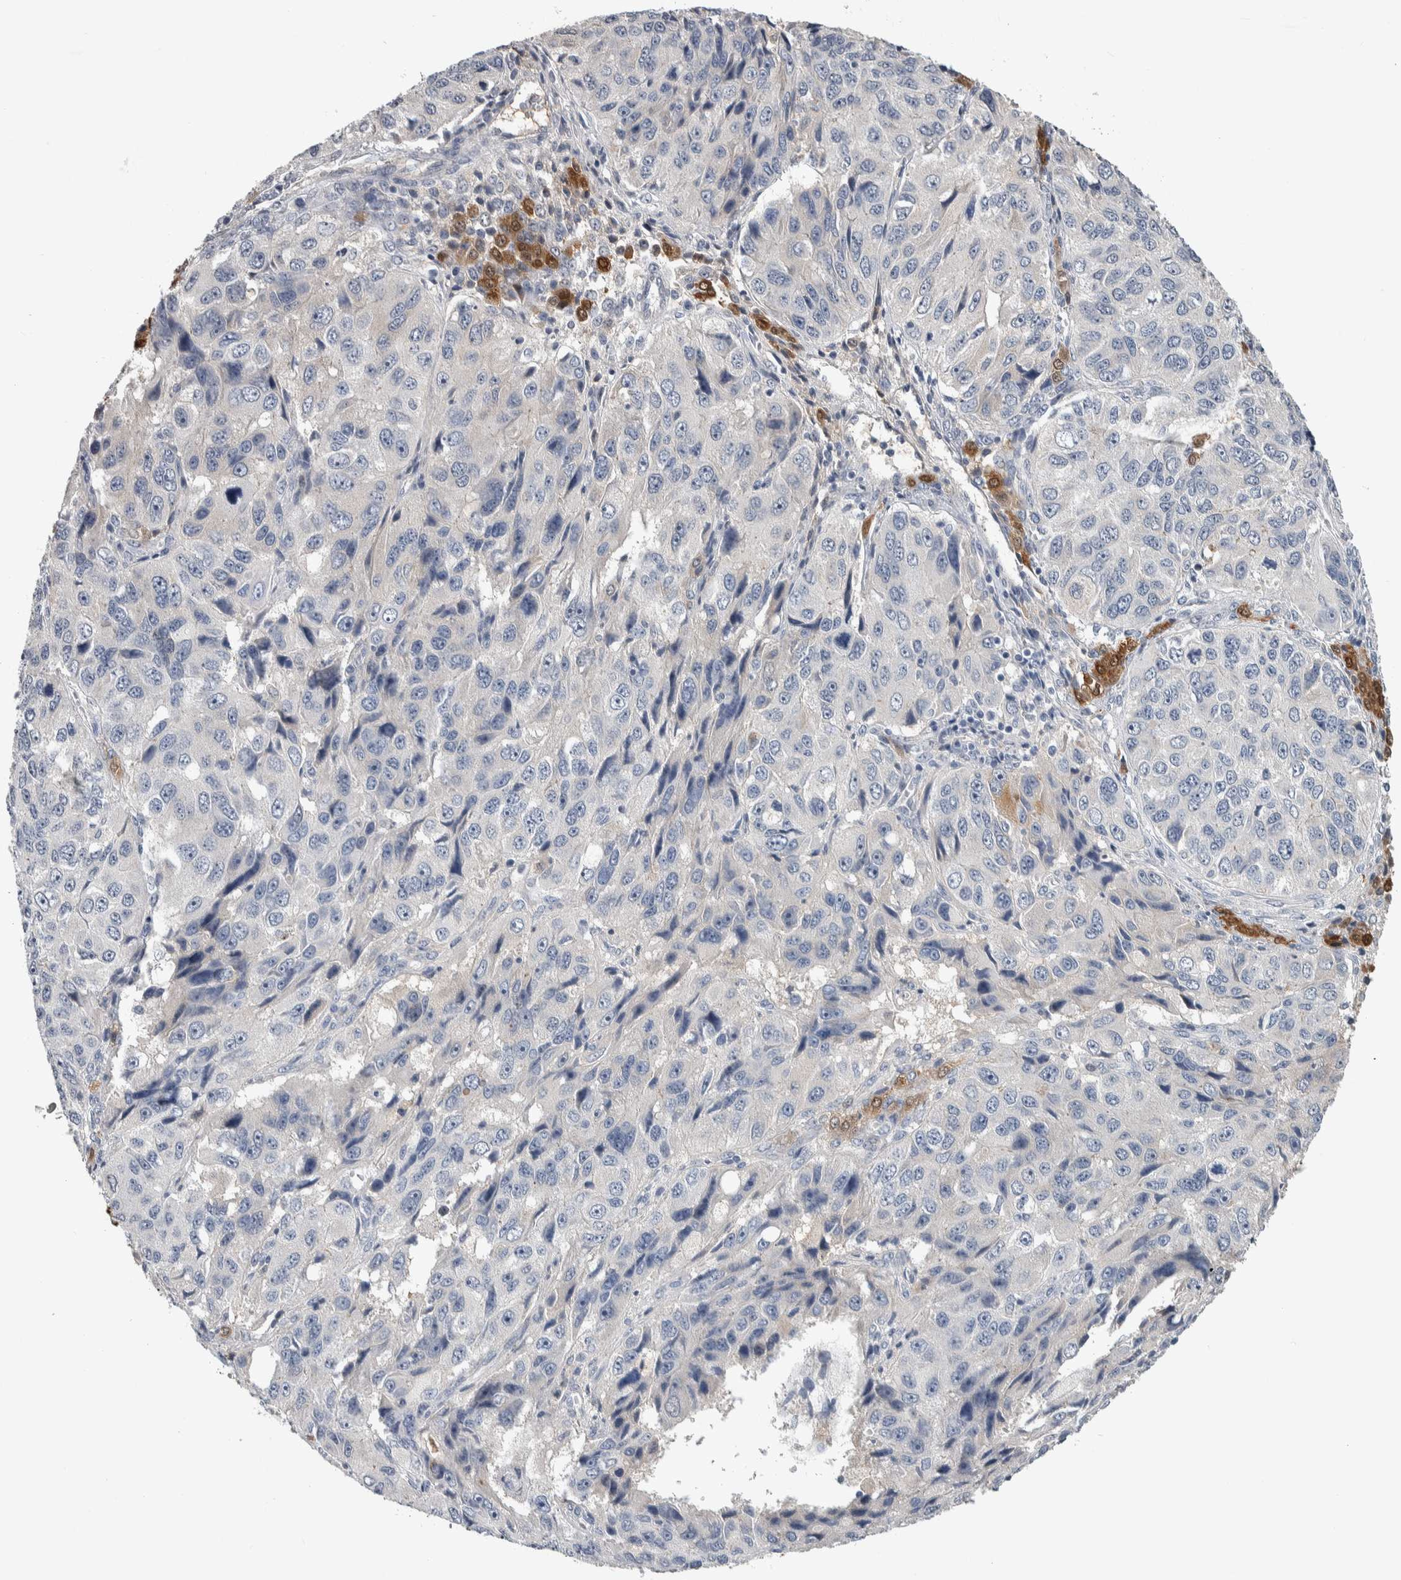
{"staining": {"intensity": "negative", "quantity": "none", "location": "none"}, "tissue": "ovarian cancer", "cell_type": "Tumor cells", "image_type": "cancer", "snomed": [{"axis": "morphology", "description": "Carcinoma, endometroid"}, {"axis": "topography", "description": "Ovary"}], "caption": "A histopathology image of ovarian endometroid carcinoma stained for a protein shows no brown staining in tumor cells.", "gene": "TMEM102", "patient": {"sex": "female", "age": 51}}